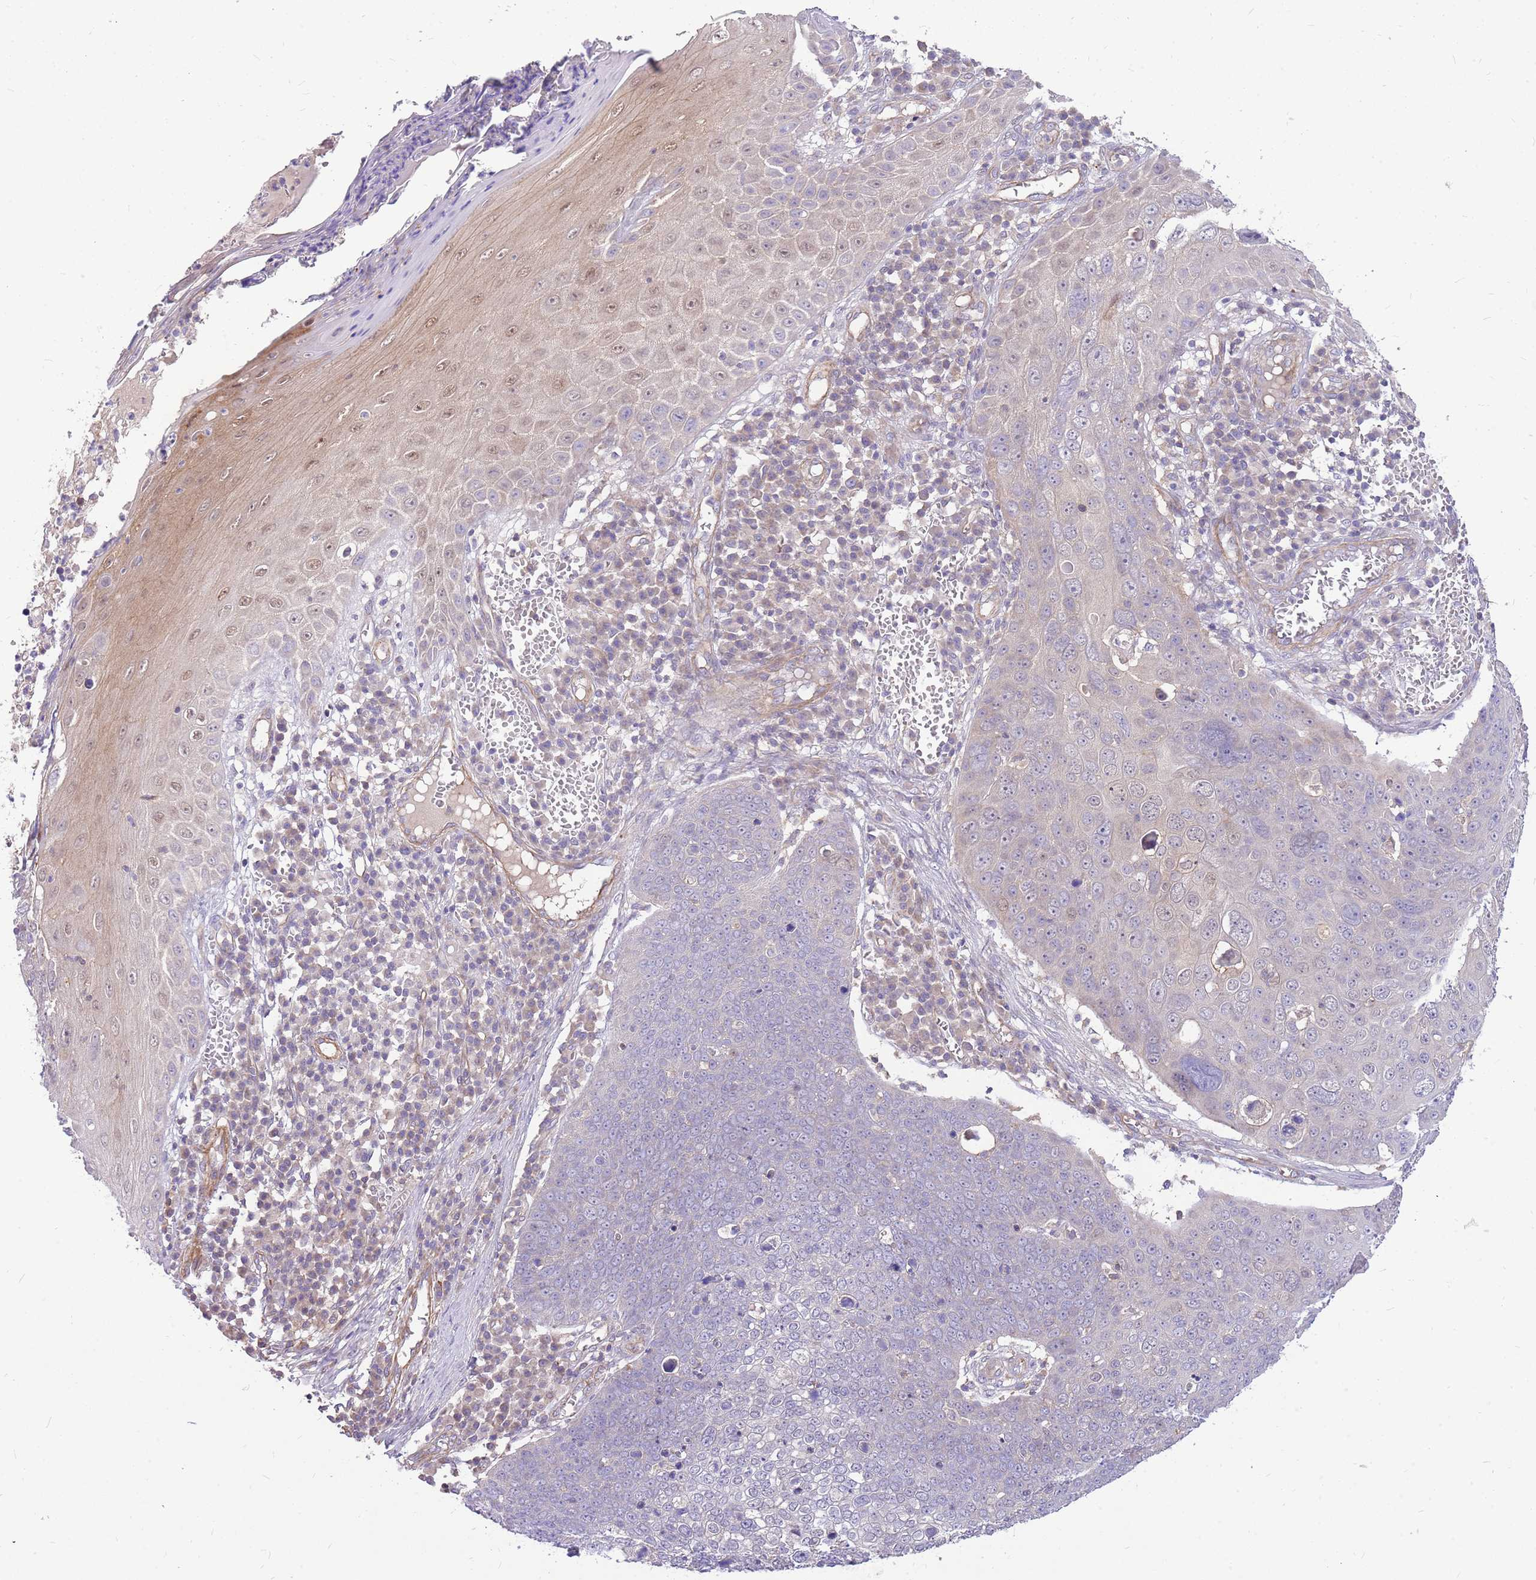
{"staining": {"intensity": "negative", "quantity": "none", "location": "none"}, "tissue": "skin cancer", "cell_type": "Tumor cells", "image_type": "cancer", "snomed": [{"axis": "morphology", "description": "Squamous cell carcinoma, NOS"}, {"axis": "topography", "description": "Skin"}], "caption": "A histopathology image of human squamous cell carcinoma (skin) is negative for staining in tumor cells.", "gene": "MVD", "patient": {"sex": "male", "age": 71}}